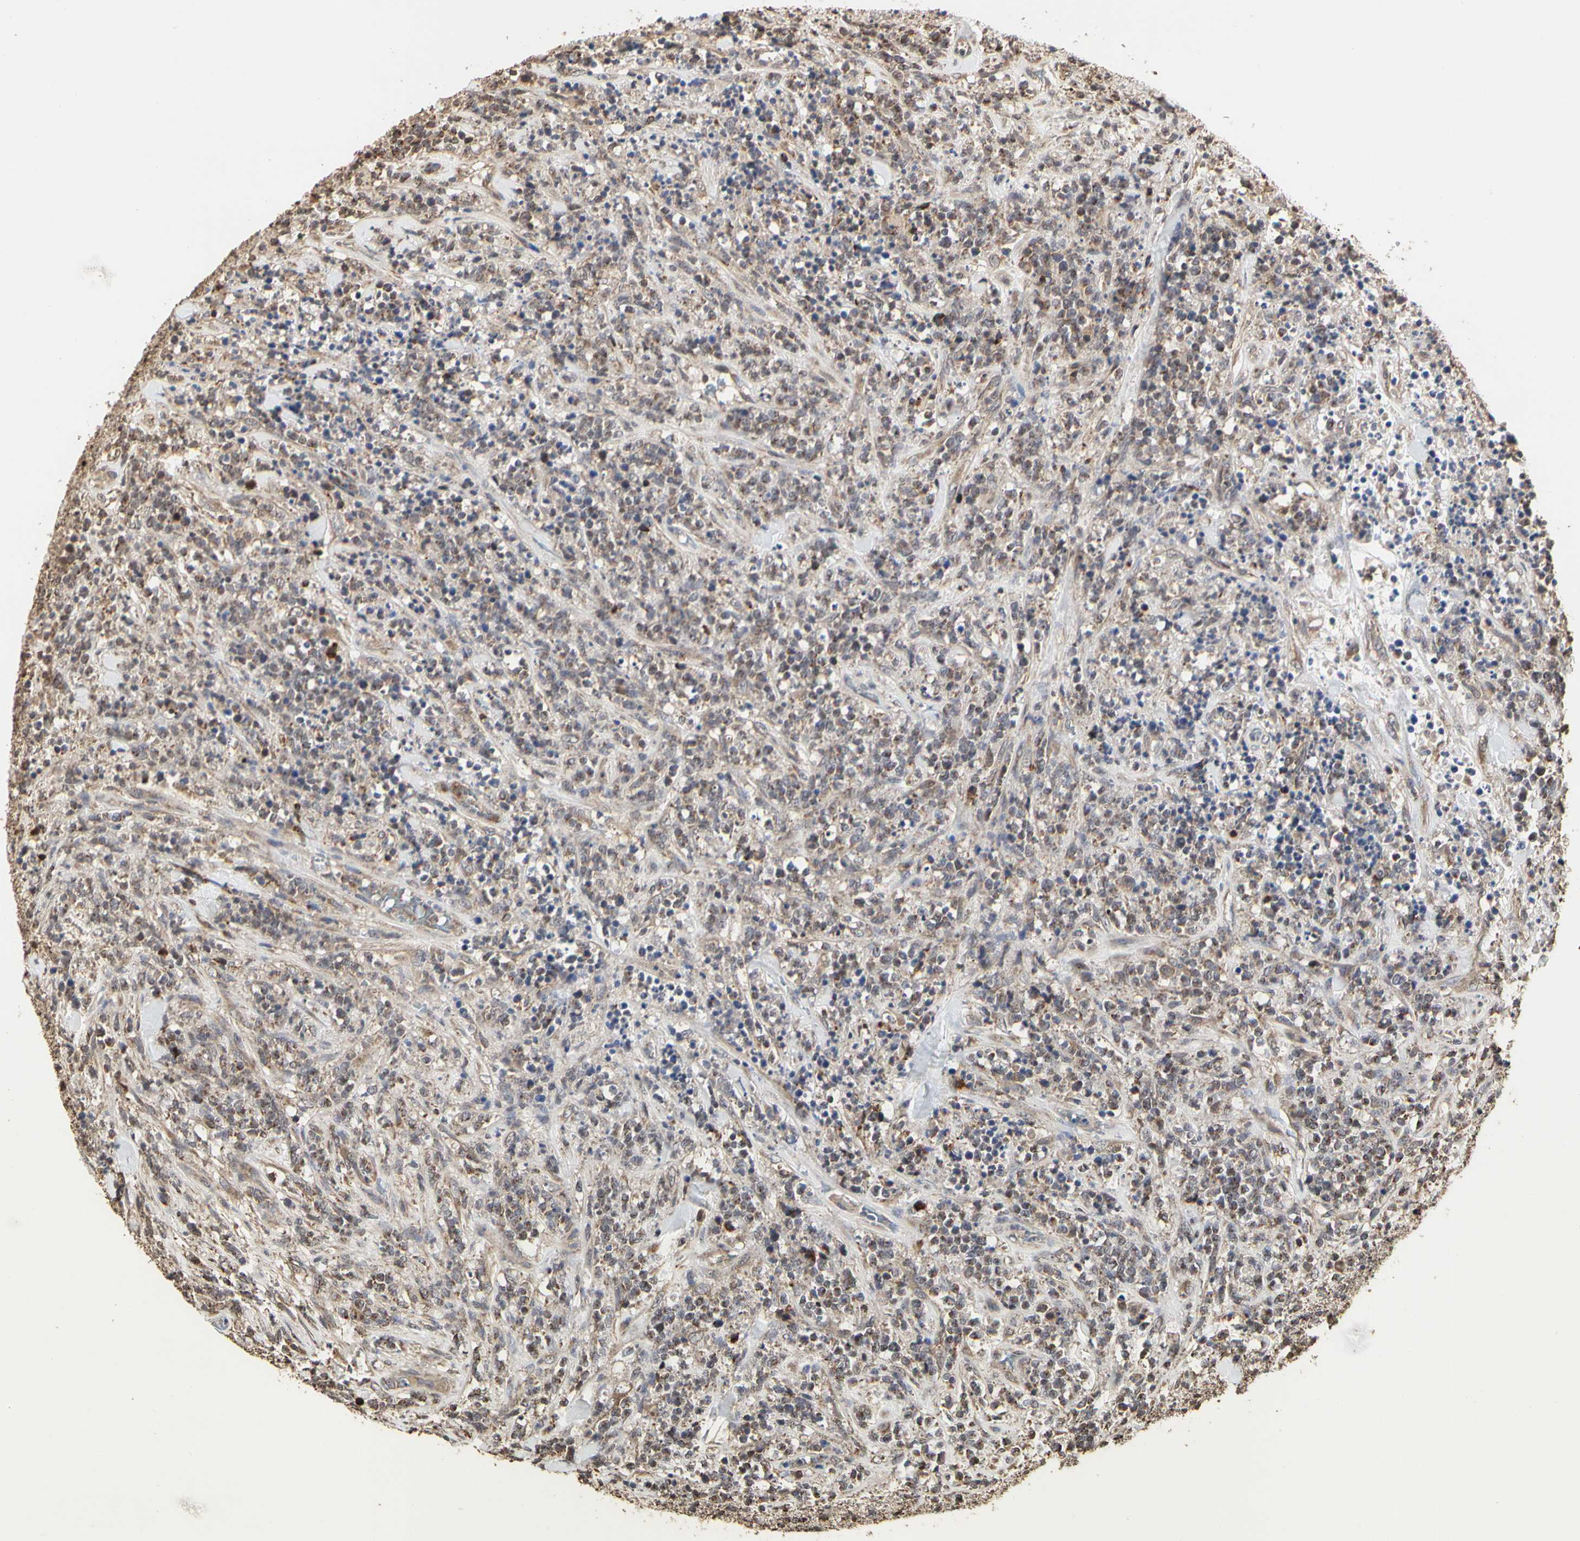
{"staining": {"intensity": "moderate", "quantity": "25%-75%", "location": "cytoplasmic/membranous"}, "tissue": "lymphoma", "cell_type": "Tumor cells", "image_type": "cancer", "snomed": [{"axis": "morphology", "description": "Malignant lymphoma, non-Hodgkin's type, High grade"}, {"axis": "topography", "description": "Soft tissue"}], "caption": "Protein staining exhibits moderate cytoplasmic/membranous positivity in about 25%-75% of tumor cells in malignant lymphoma, non-Hodgkin's type (high-grade).", "gene": "TAOK1", "patient": {"sex": "male", "age": 18}}